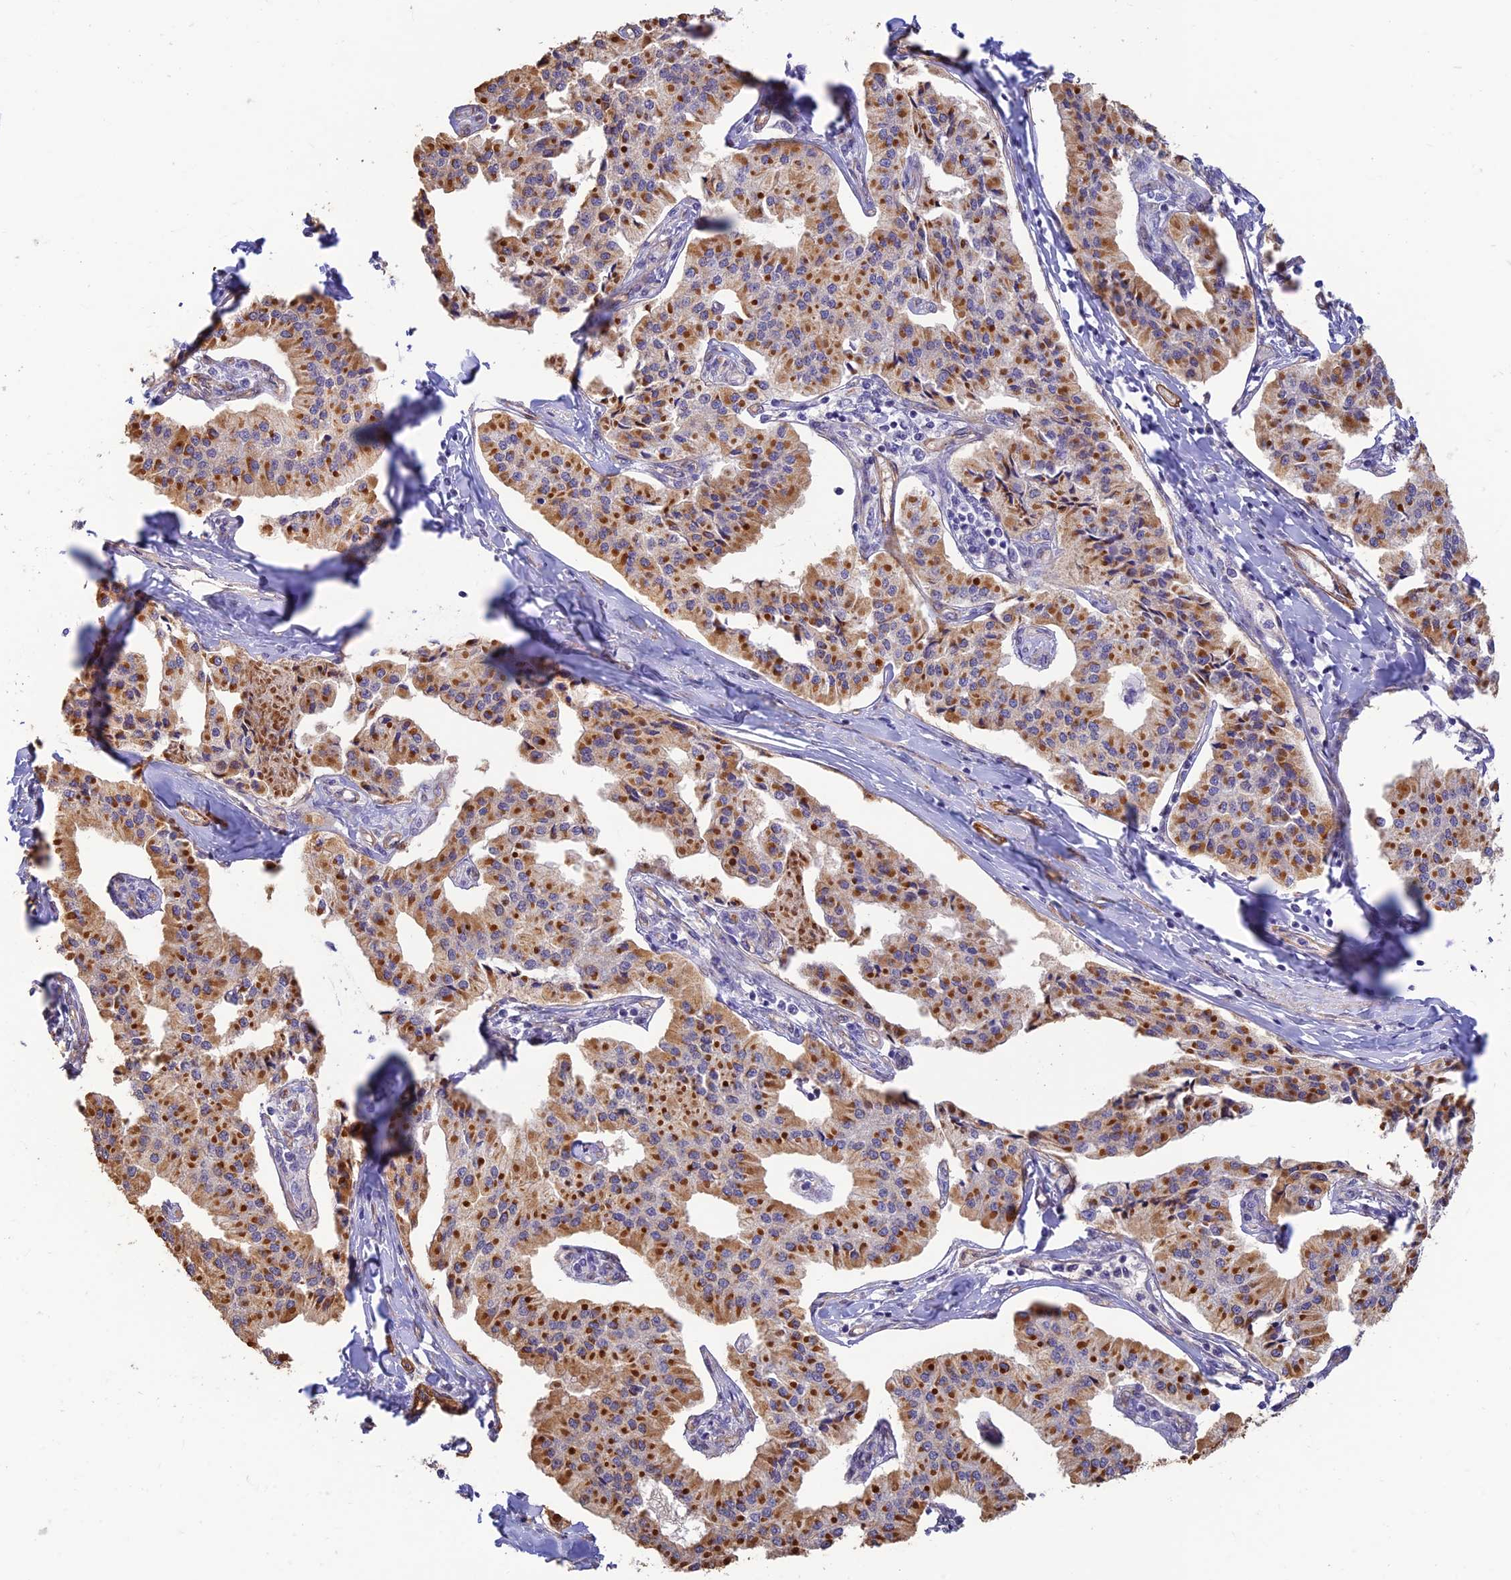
{"staining": {"intensity": "moderate", "quantity": ">75%", "location": "cytoplasmic/membranous"}, "tissue": "pancreatic cancer", "cell_type": "Tumor cells", "image_type": "cancer", "snomed": [{"axis": "morphology", "description": "Adenocarcinoma, NOS"}, {"axis": "topography", "description": "Pancreas"}], "caption": "Immunohistochemistry of adenocarcinoma (pancreatic) displays medium levels of moderate cytoplasmic/membranous staining in about >75% of tumor cells.", "gene": "ALDH1L2", "patient": {"sex": "female", "age": 50}}